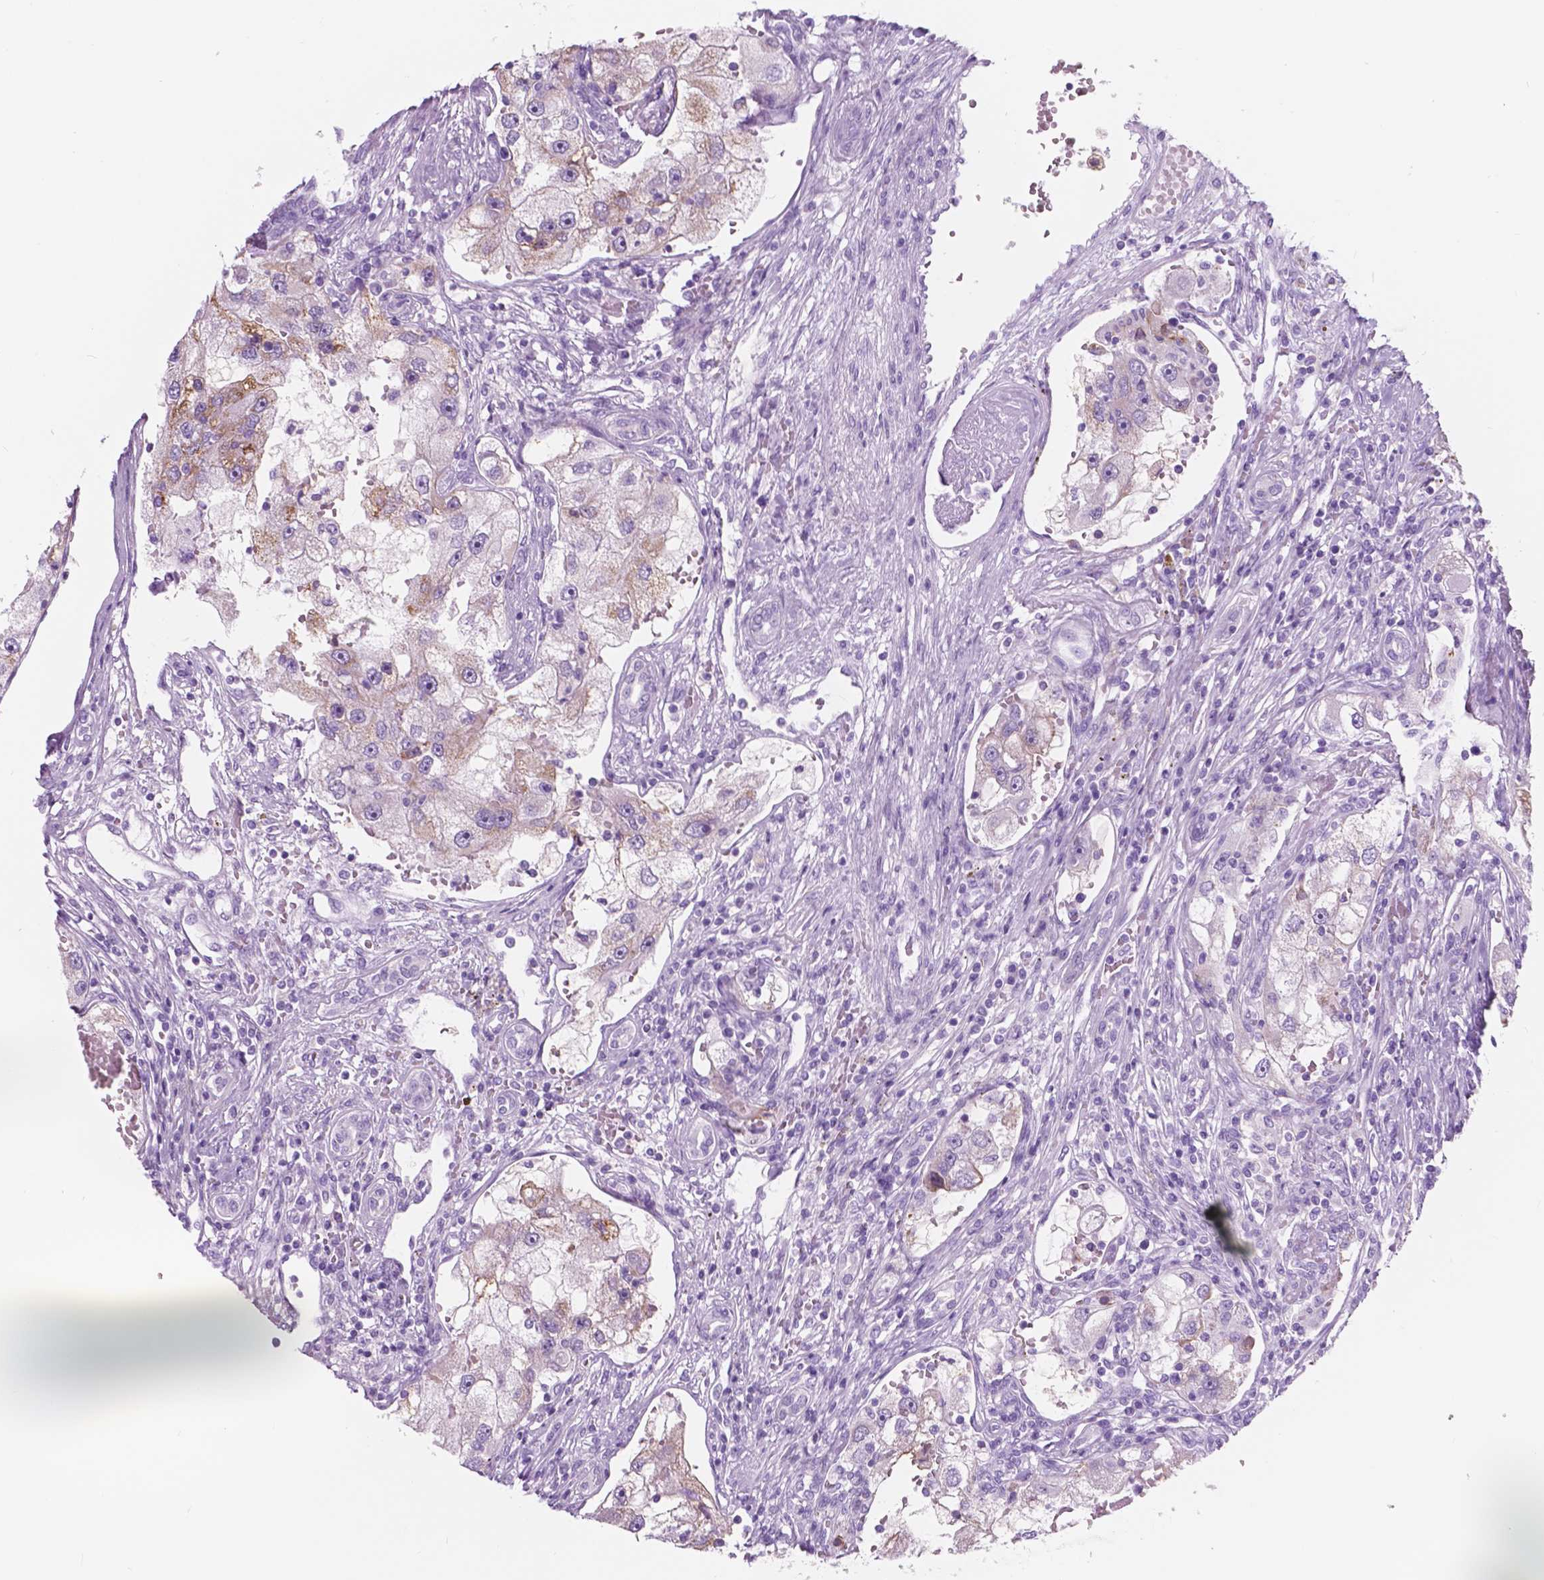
{"staining": {"intensity": "weak", "quantity": "<25%", "location": "cytoplasmic/membranous"}, "tissue": "renal cancer", "cell_type": "Tumor cells", "image_type": "cancer", "snomed": [{"axis": "morphology", "description": "Adenocarcinoma, NOS"}, {"axis": "topography", "description": "Kidney"}], "caption": "Tumor cells show no significant expression in renal adenocarcinoma. (DAB (3,3'-diaminobenzidine) immunohistochemistry (IHC), high magnification).", "gene": "CUZD1", "patient": {"sex": "male", "age": 63}}